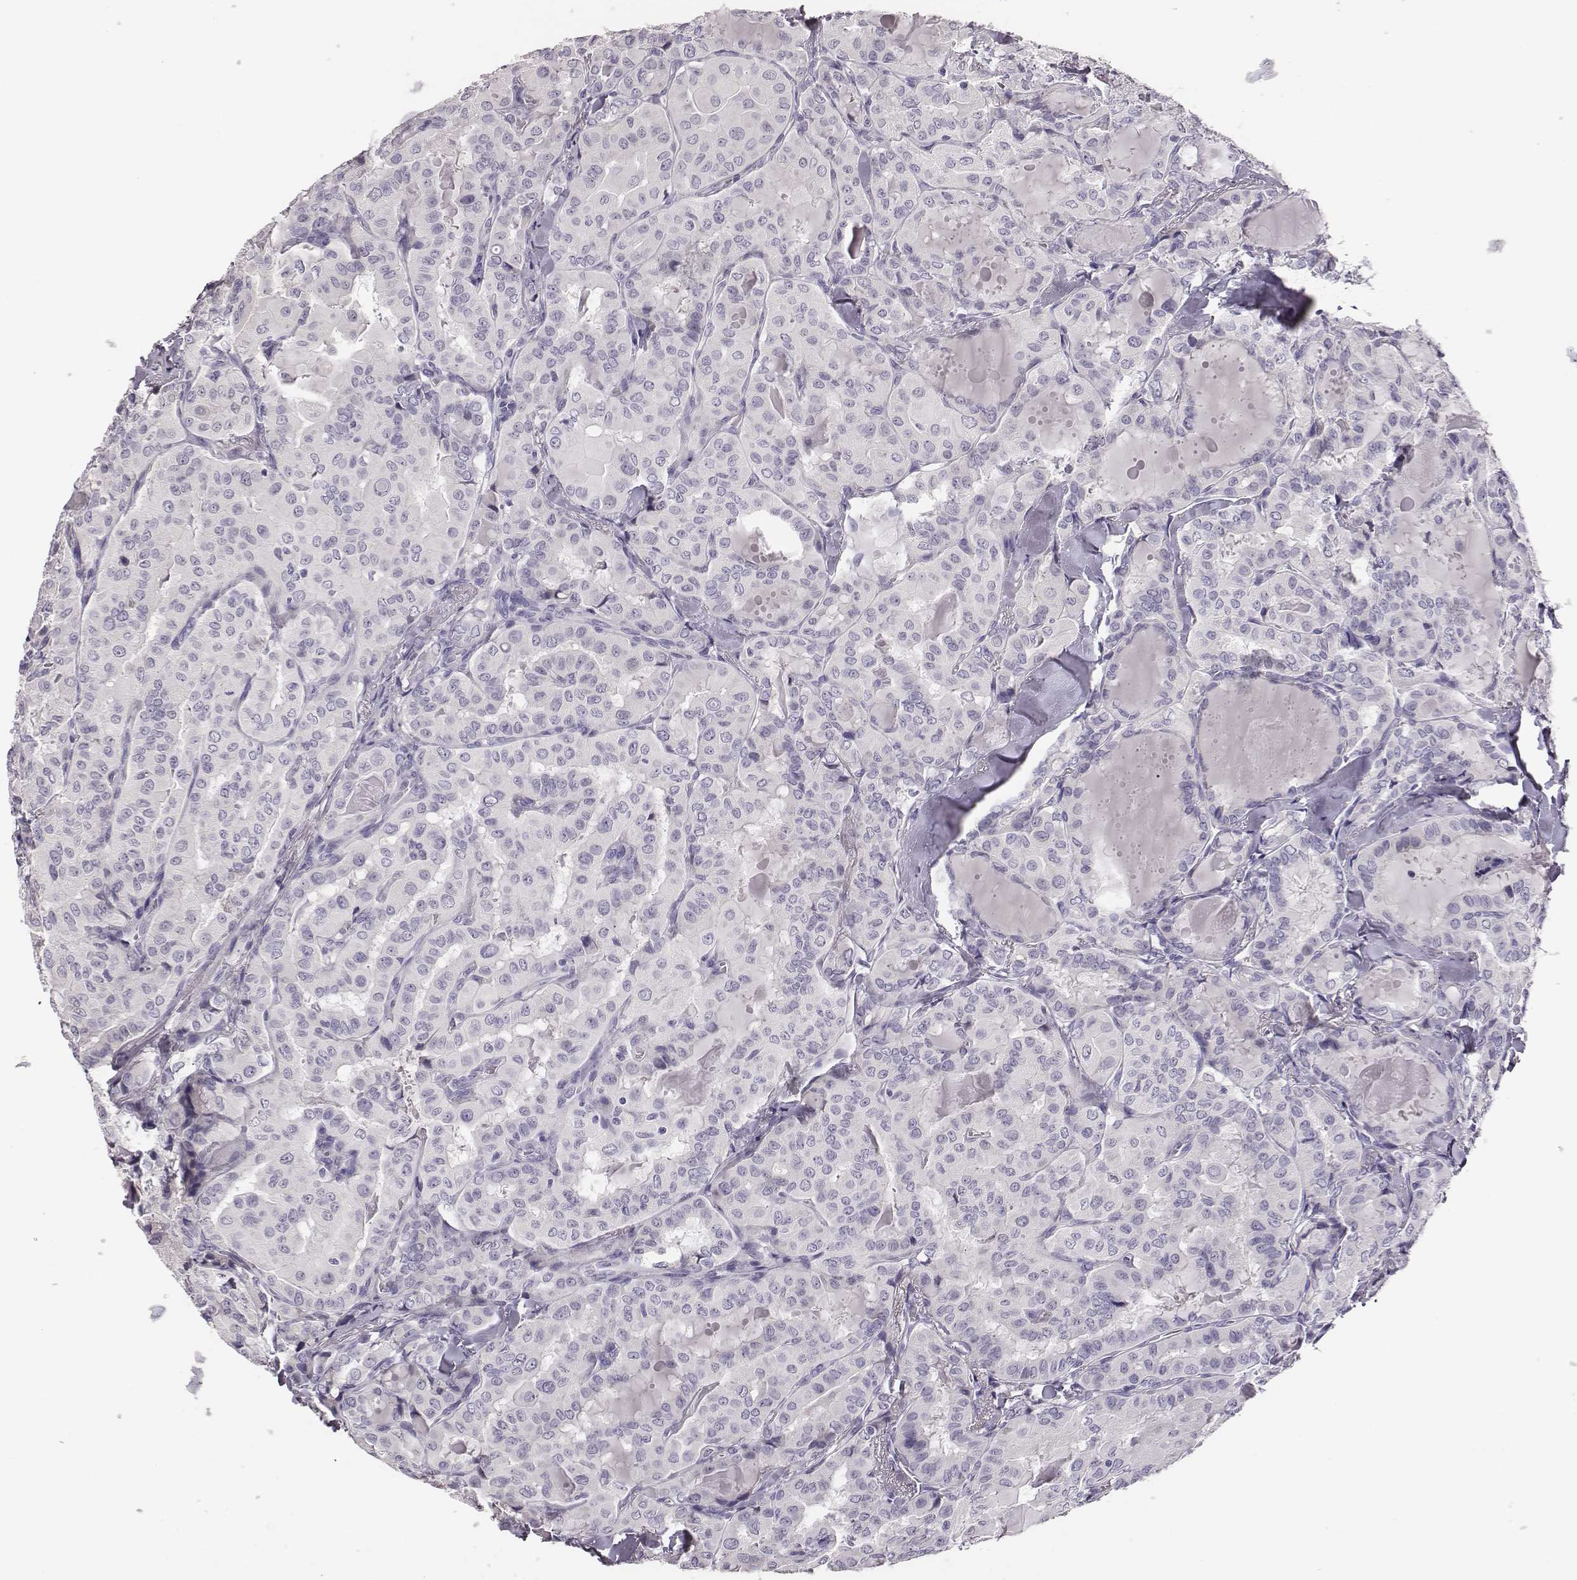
{"staining": {"intensity": "negative", "quantity": "none", "location": "none"}, "tissue": "thyroid cancer", "cell_type": "Tumor cells", "image_type": "cancer", "snomed": [{"axis": "morphology", "description": "Papillary adenocarcinoma, NOS"}, {"axis": "topography", "description": "Thyroid gland"}], "caption": "Immunohistochemical staining of thyroid papillary adenocarcinoma exhibits no significant expression in tumor cells.", "gene": "GUCA1A", "patient": {"sex": "female", "age": 41}}